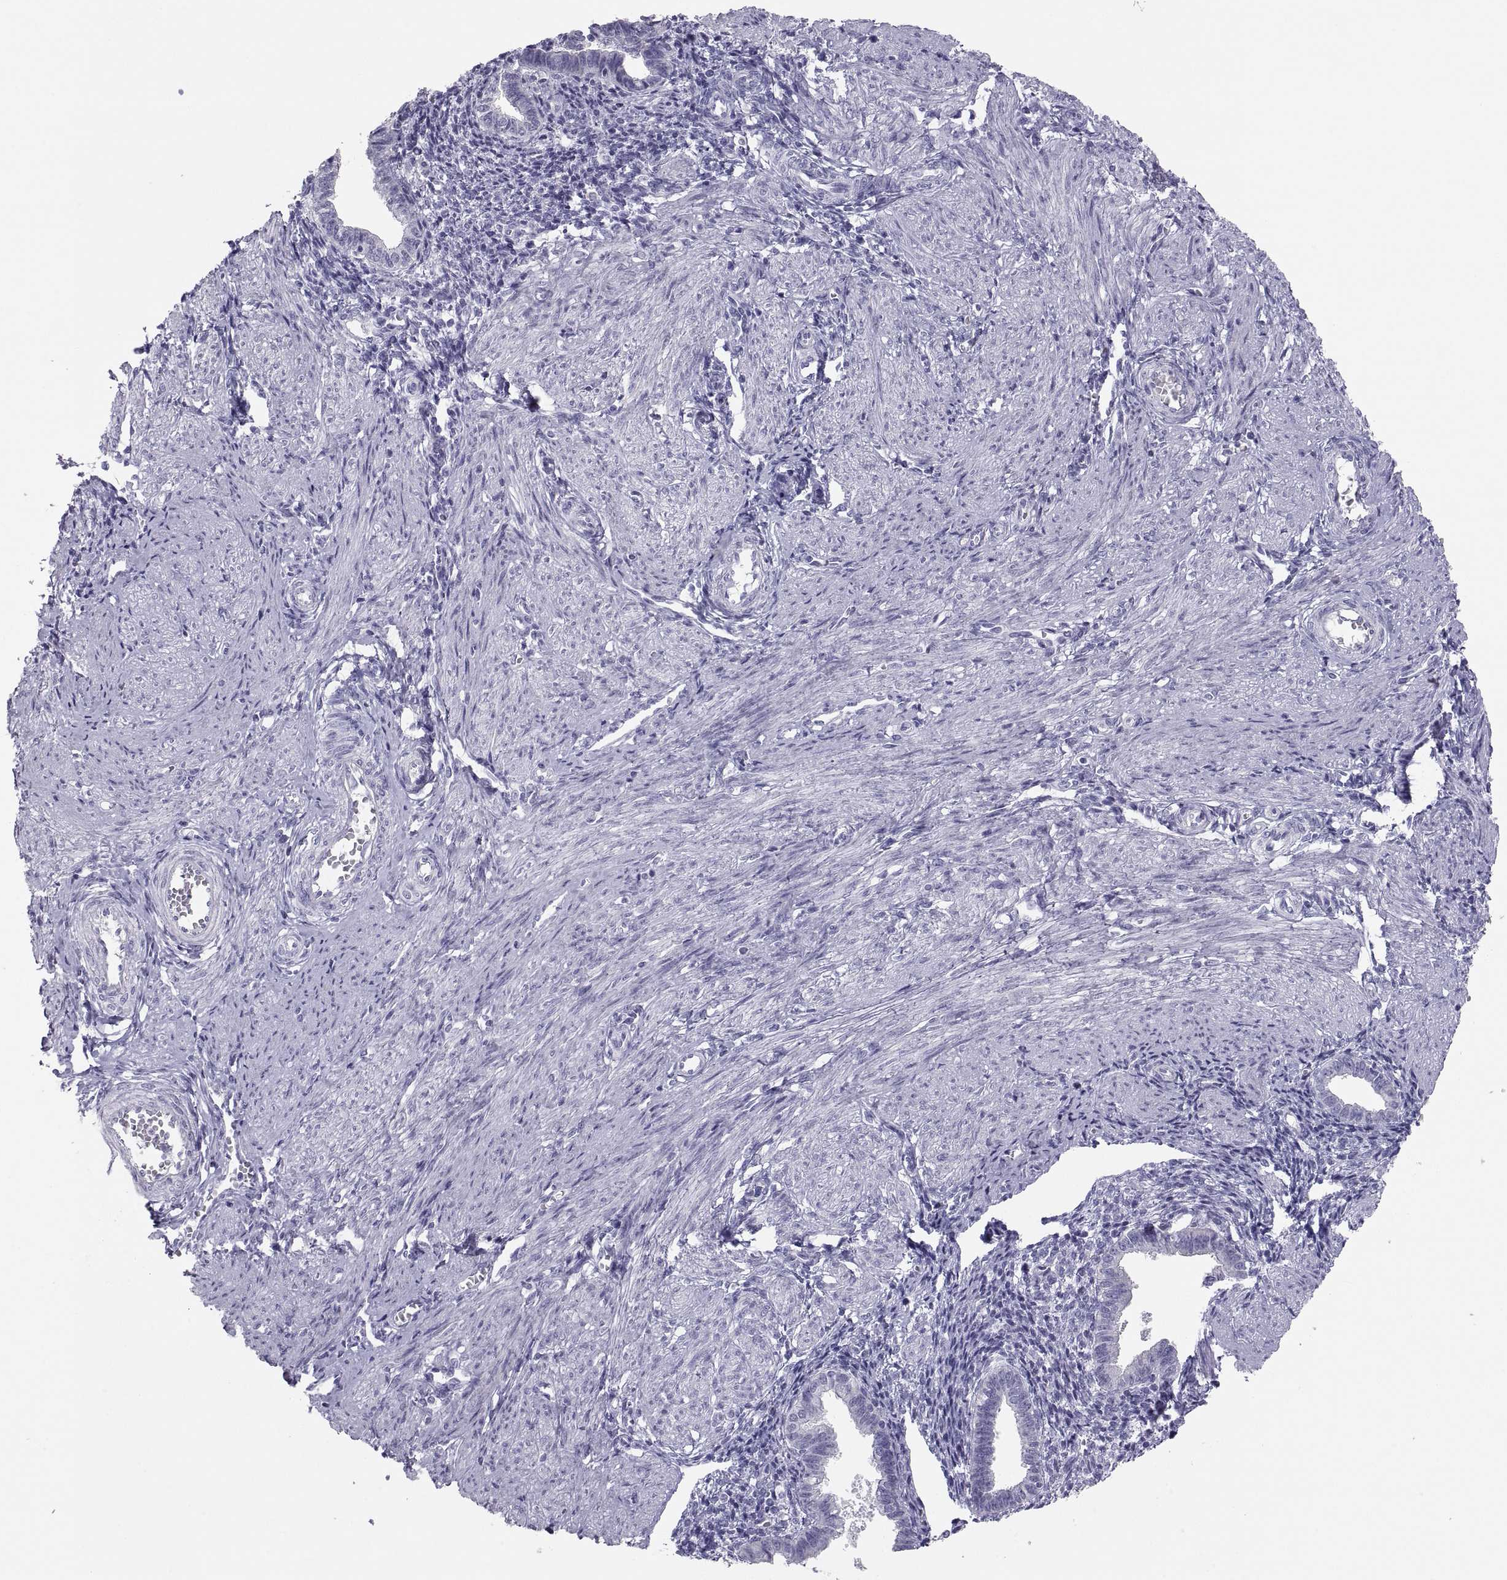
{"staining": {"intensity": "negative", "quantity": "none", "location": "none"}, "tissue": "endometrium", "cell_type": "Cells in endometrial stroma", "image_type": "normal", "snomed": [{"axis": "morphology", "description": "Normal tissue, NOS"}, {"axis": "topography", "description": "Endometrium"}], "caption": "The histopathology image exhibits no staining of cells in endometrial stroma in normal endometrium.", "gene": "MAGEB2", "patient": {"sex": "female", "age": 37}}